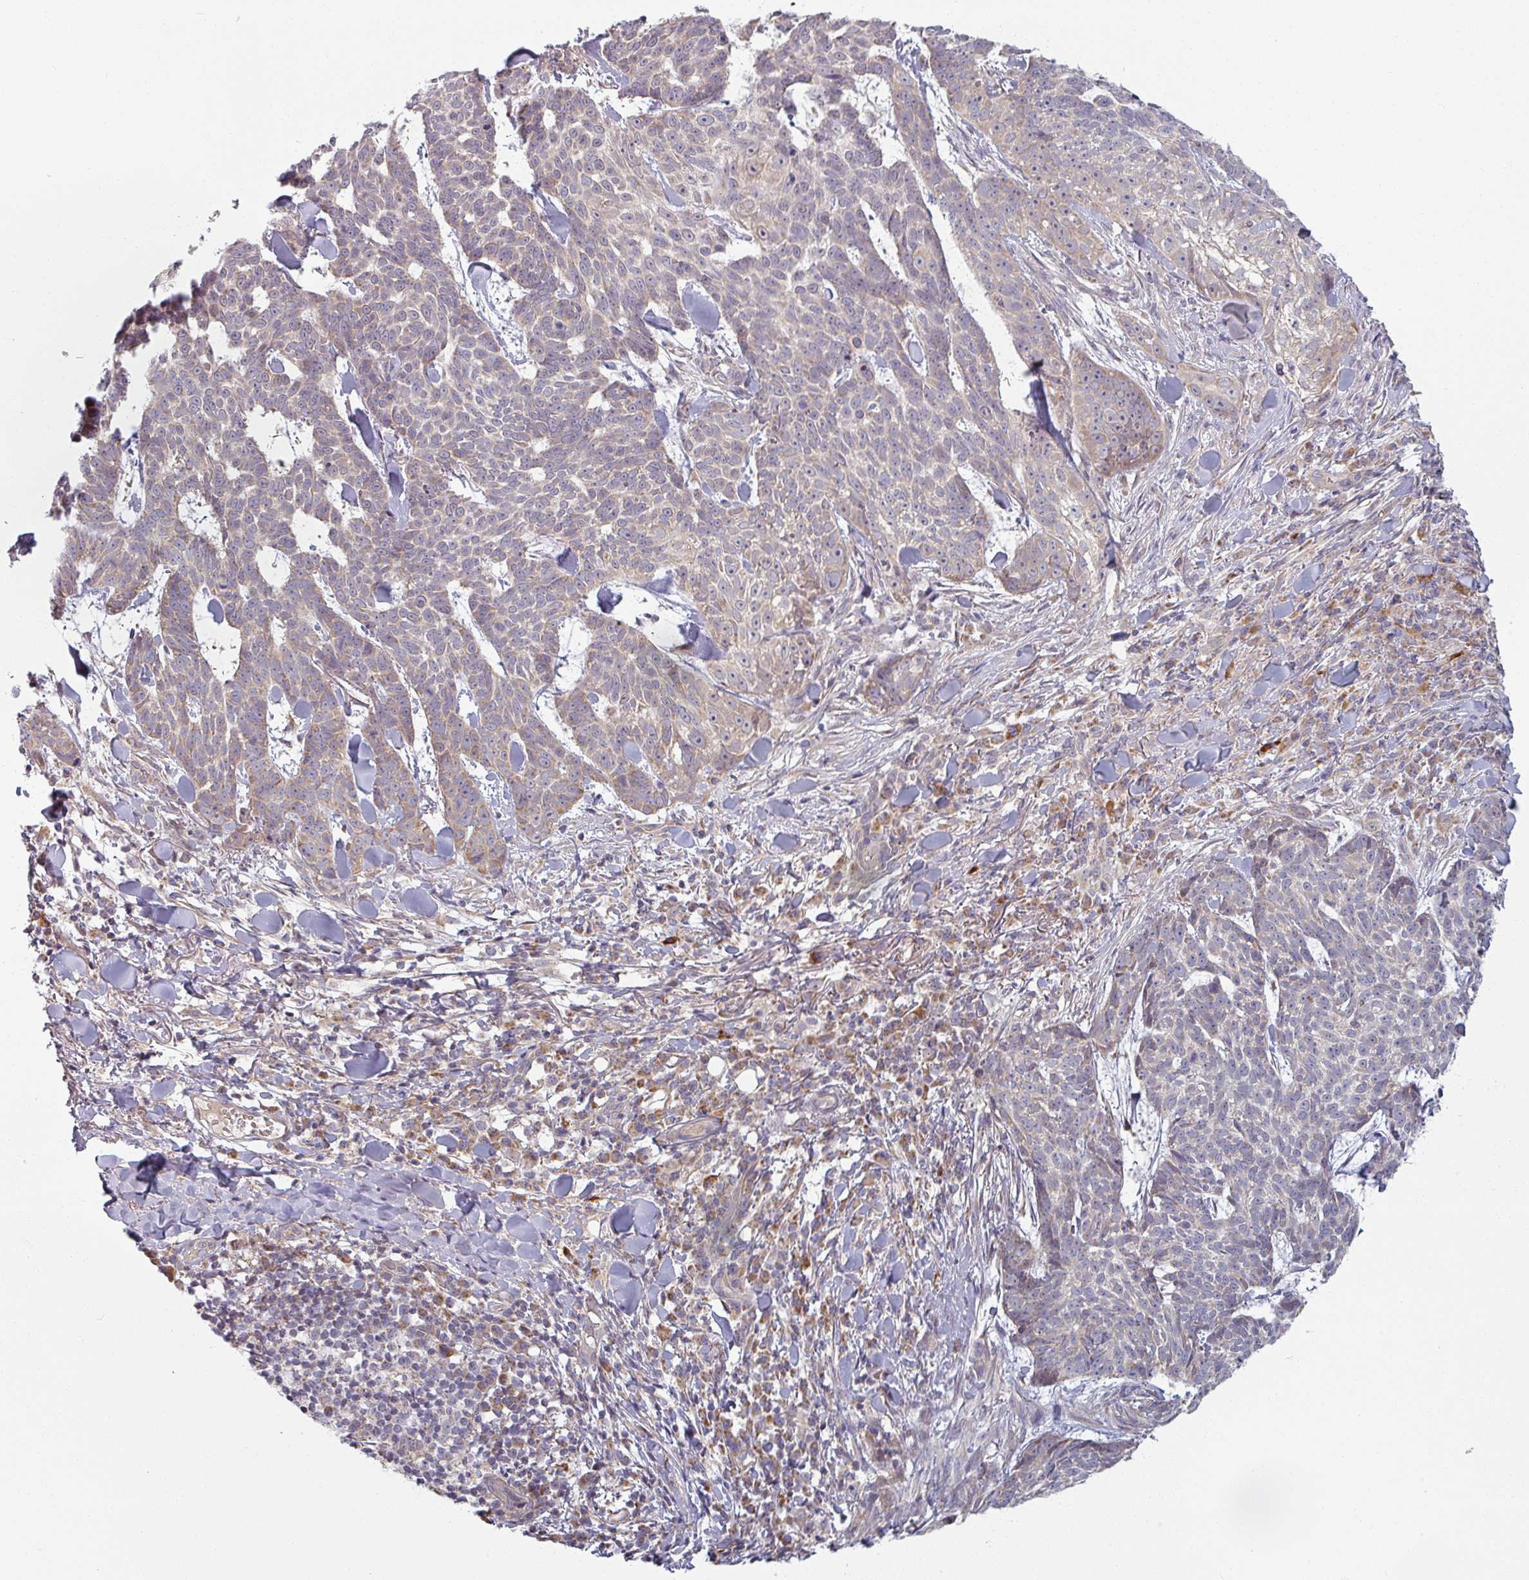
{"staining": {"intensity": "negative", "quantity": "none", "location": "none"}, "tissue": "skin cancer", "cell_type": "Tumor cells", "image_type": "cancer", "snomed": [{"axis": "morphology", "description": "Basal cell carcinoma"}, {"axis": "topography", "description": "Skin"}], "caption": "IHC micrograph of skin cancer (basal cell carcinoma) stained for a protein (brown), which reveals no positivity in tumor cells.", "gene": "PLEKHJ1", "patient": {"sex": "female", "age": 93}}